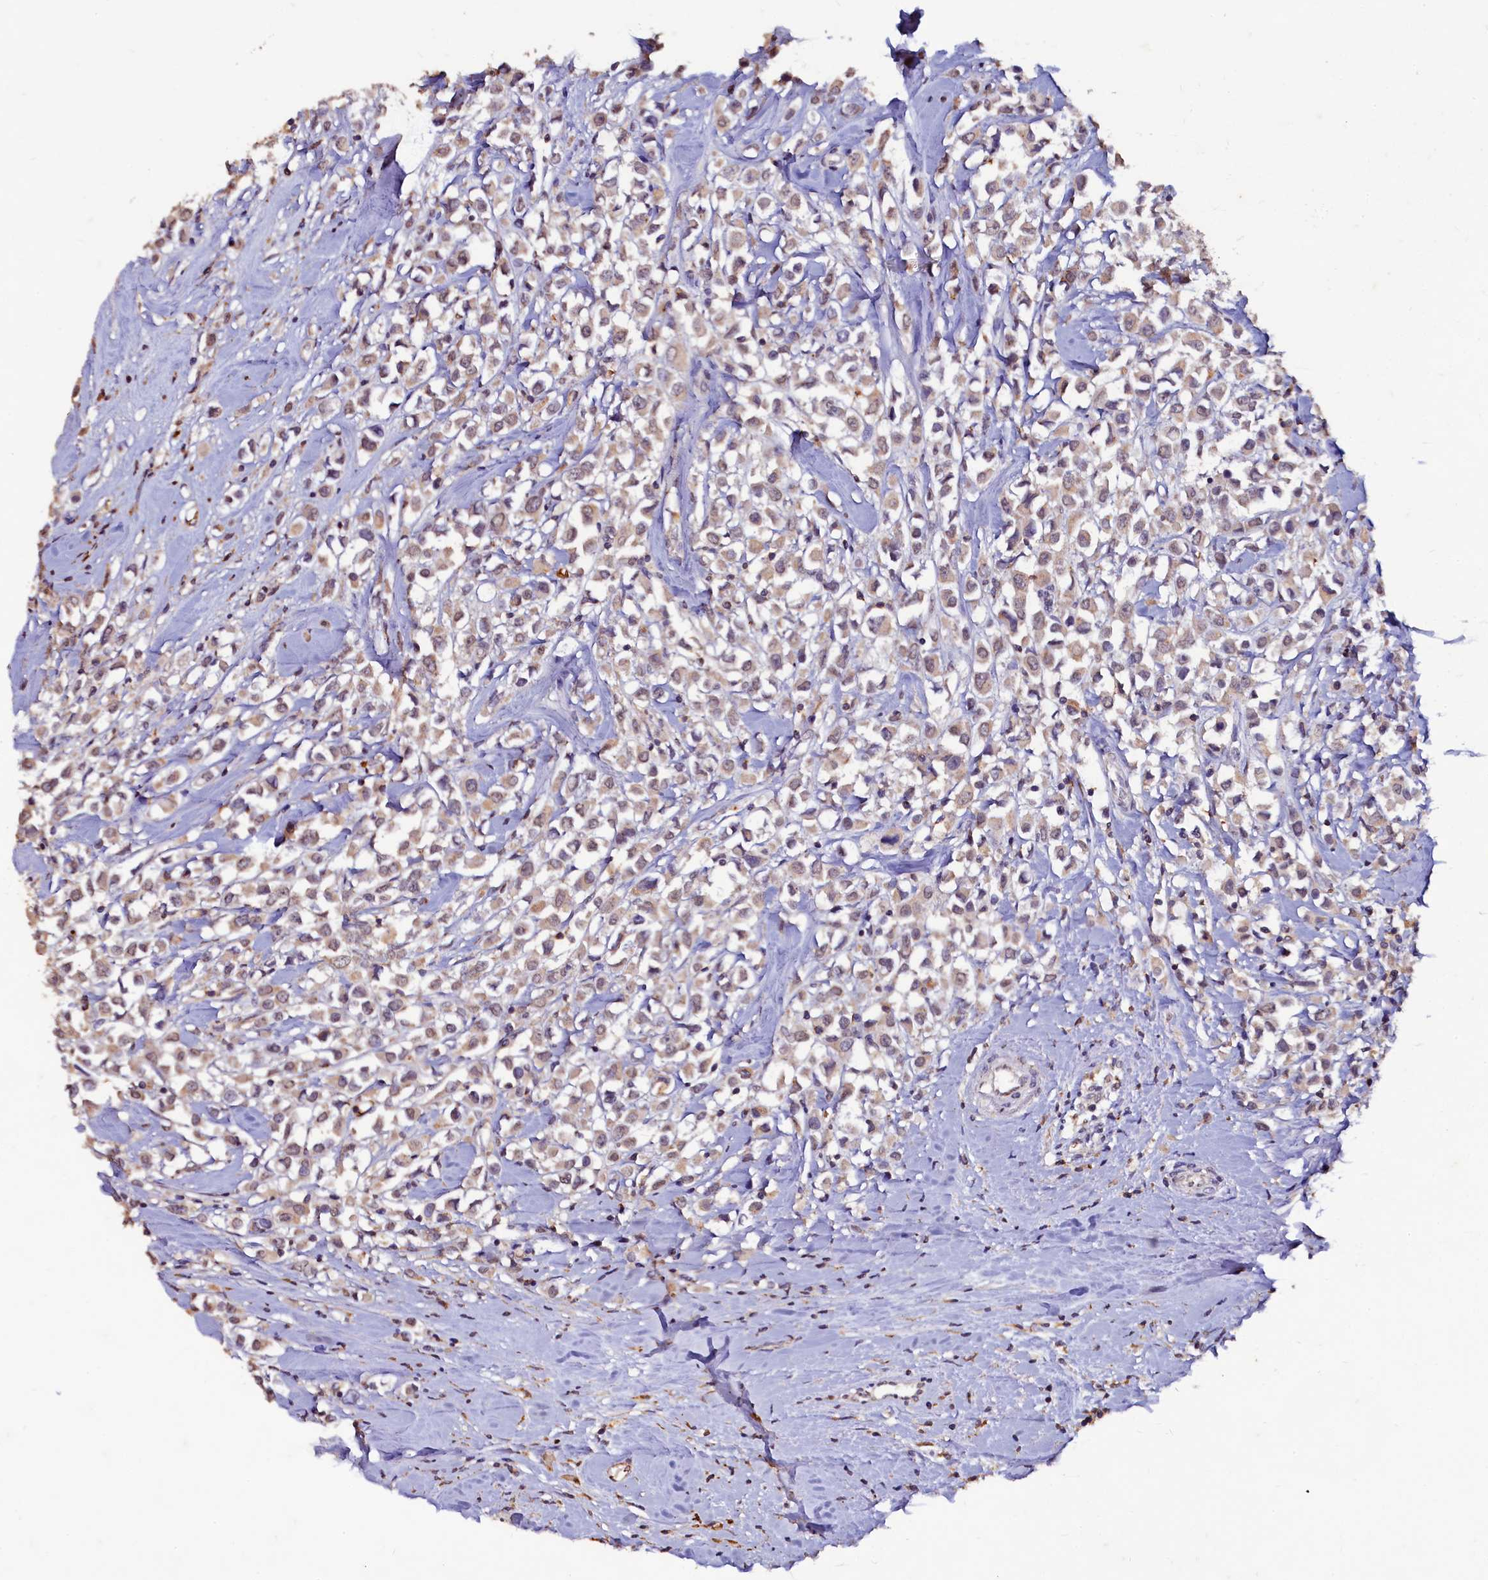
{"staining": {"intensity": "weak", "quantity": "25%-75%", "location": "cytoplasmic/membranous"}, "tissue": "breast cancer", "cell_type": "Tumor cells", "image_type": "cancer", "snomed": [{"axis": "morphology", "description": "Duct carcinoma"}, {"axis": "topography", "description": "Breast"}], "caption": "Breast cancer tissue exhibits weak cytoplasmic/membranous expression in approximately 25%-75% of tumor cells, visualized by immunohistochemistry. The staining was performed using DAB (3,3'-diaminobenzidine), with brown indicating positive protein expression. Nuclei are stained blue with hematoxylin.", "gene": "CSTPP1", "patient": {"sex": "female", "age": 61}}